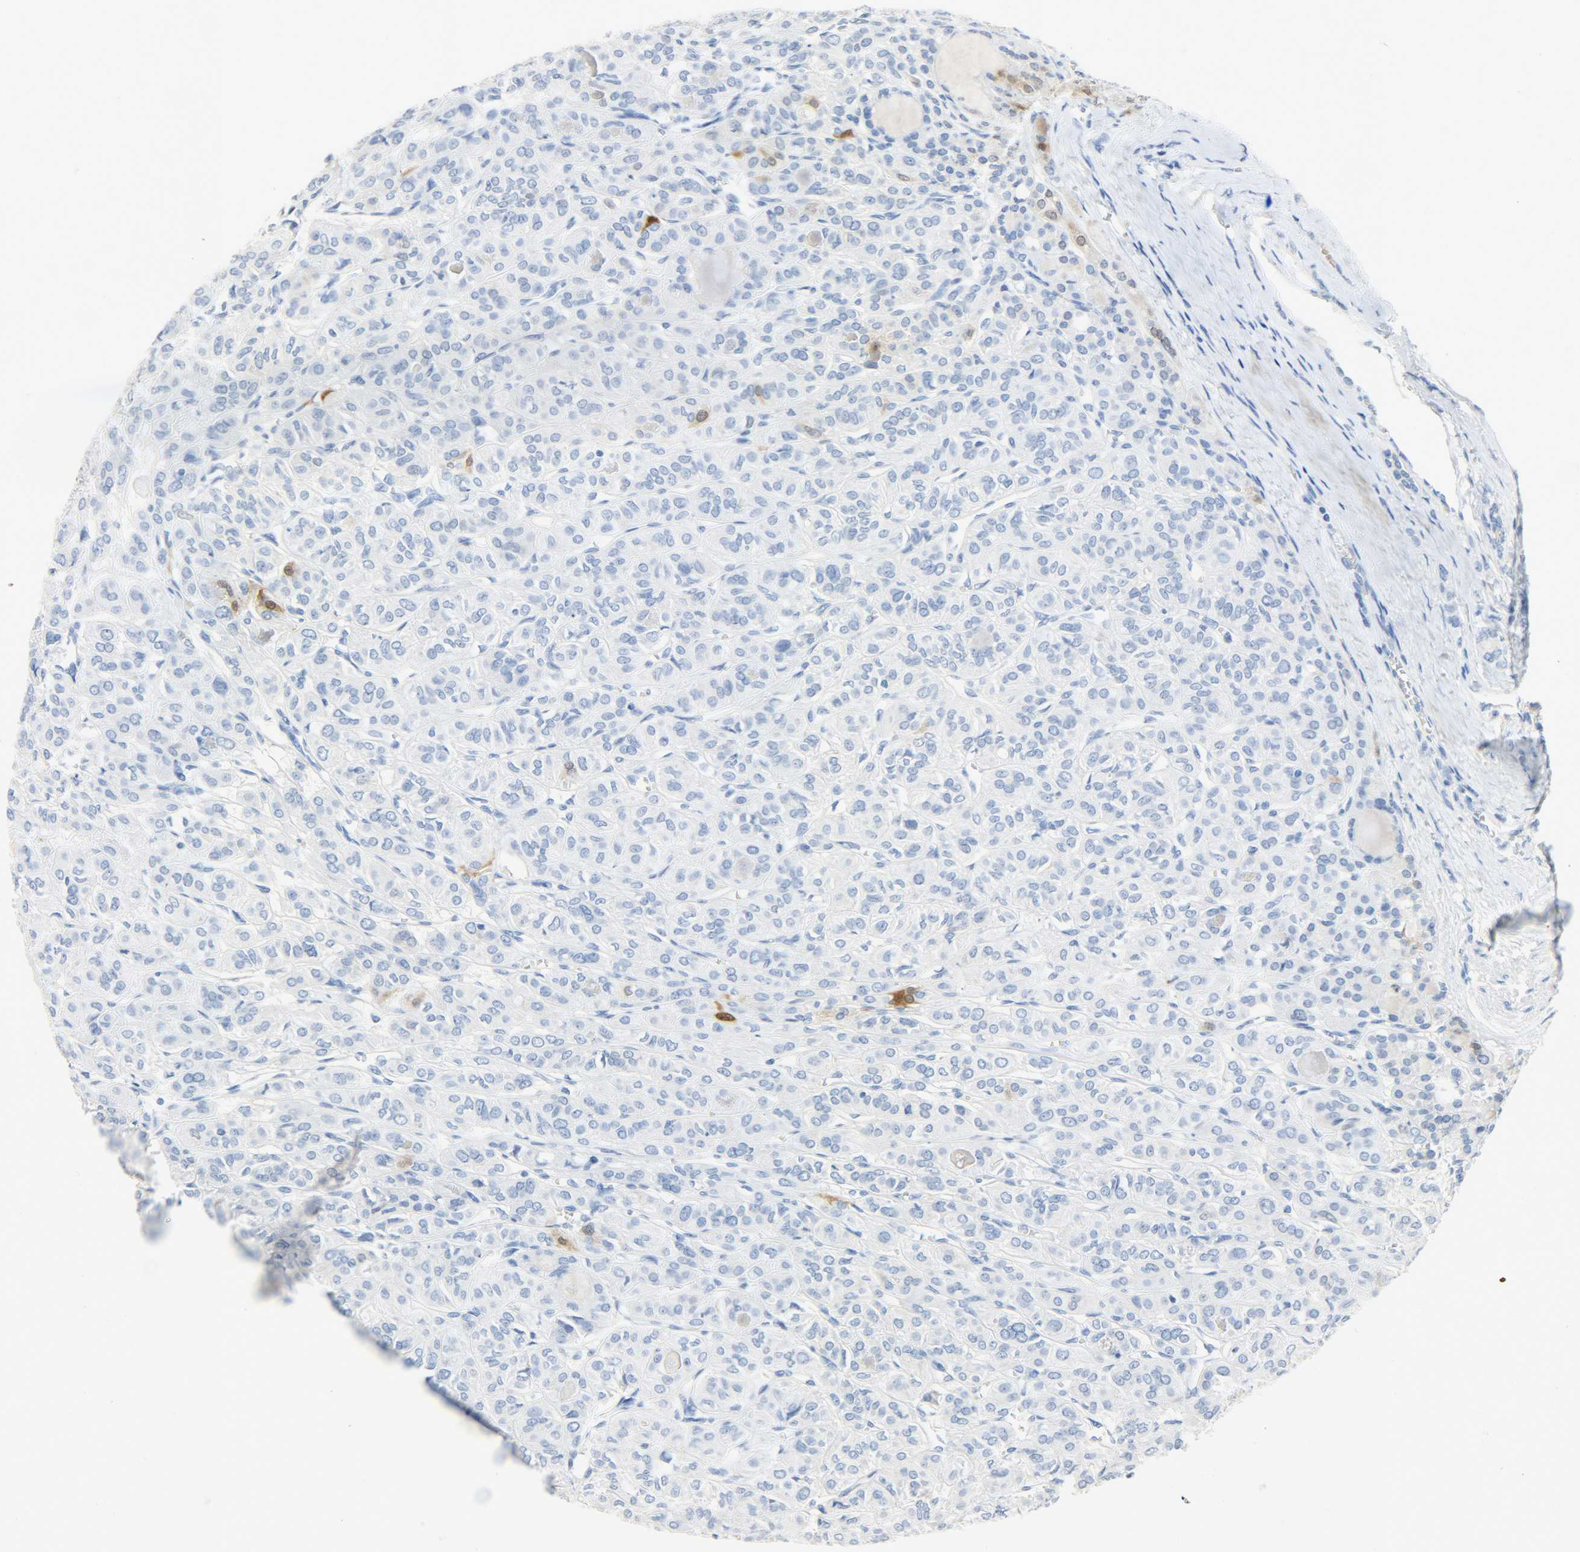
{"staining": {"intensity": "negative", "quantity": "none", "location": "none"}, "tissue": "thyroid cancer", "cell_type": "Tumor cells", "image_type": "cancer", "snomed": [{"axis": "morphology", "description": "Follicular adenoma carcinoma, NOS"}, {"axis": "topography", "description": "Thyroid gland"}], "caption": "The IHC micrograph has no significant staining in tumor cells of thyroid cancer tissue. (Stains: DAB (3,3'-diaminobenzidine) immunohistochemistry with hematoxylin counter stain, Microscopy: brightfield microscopy at high magnification).", "gene": "CA3", "patient": {"sex": "female", "age": 71}}